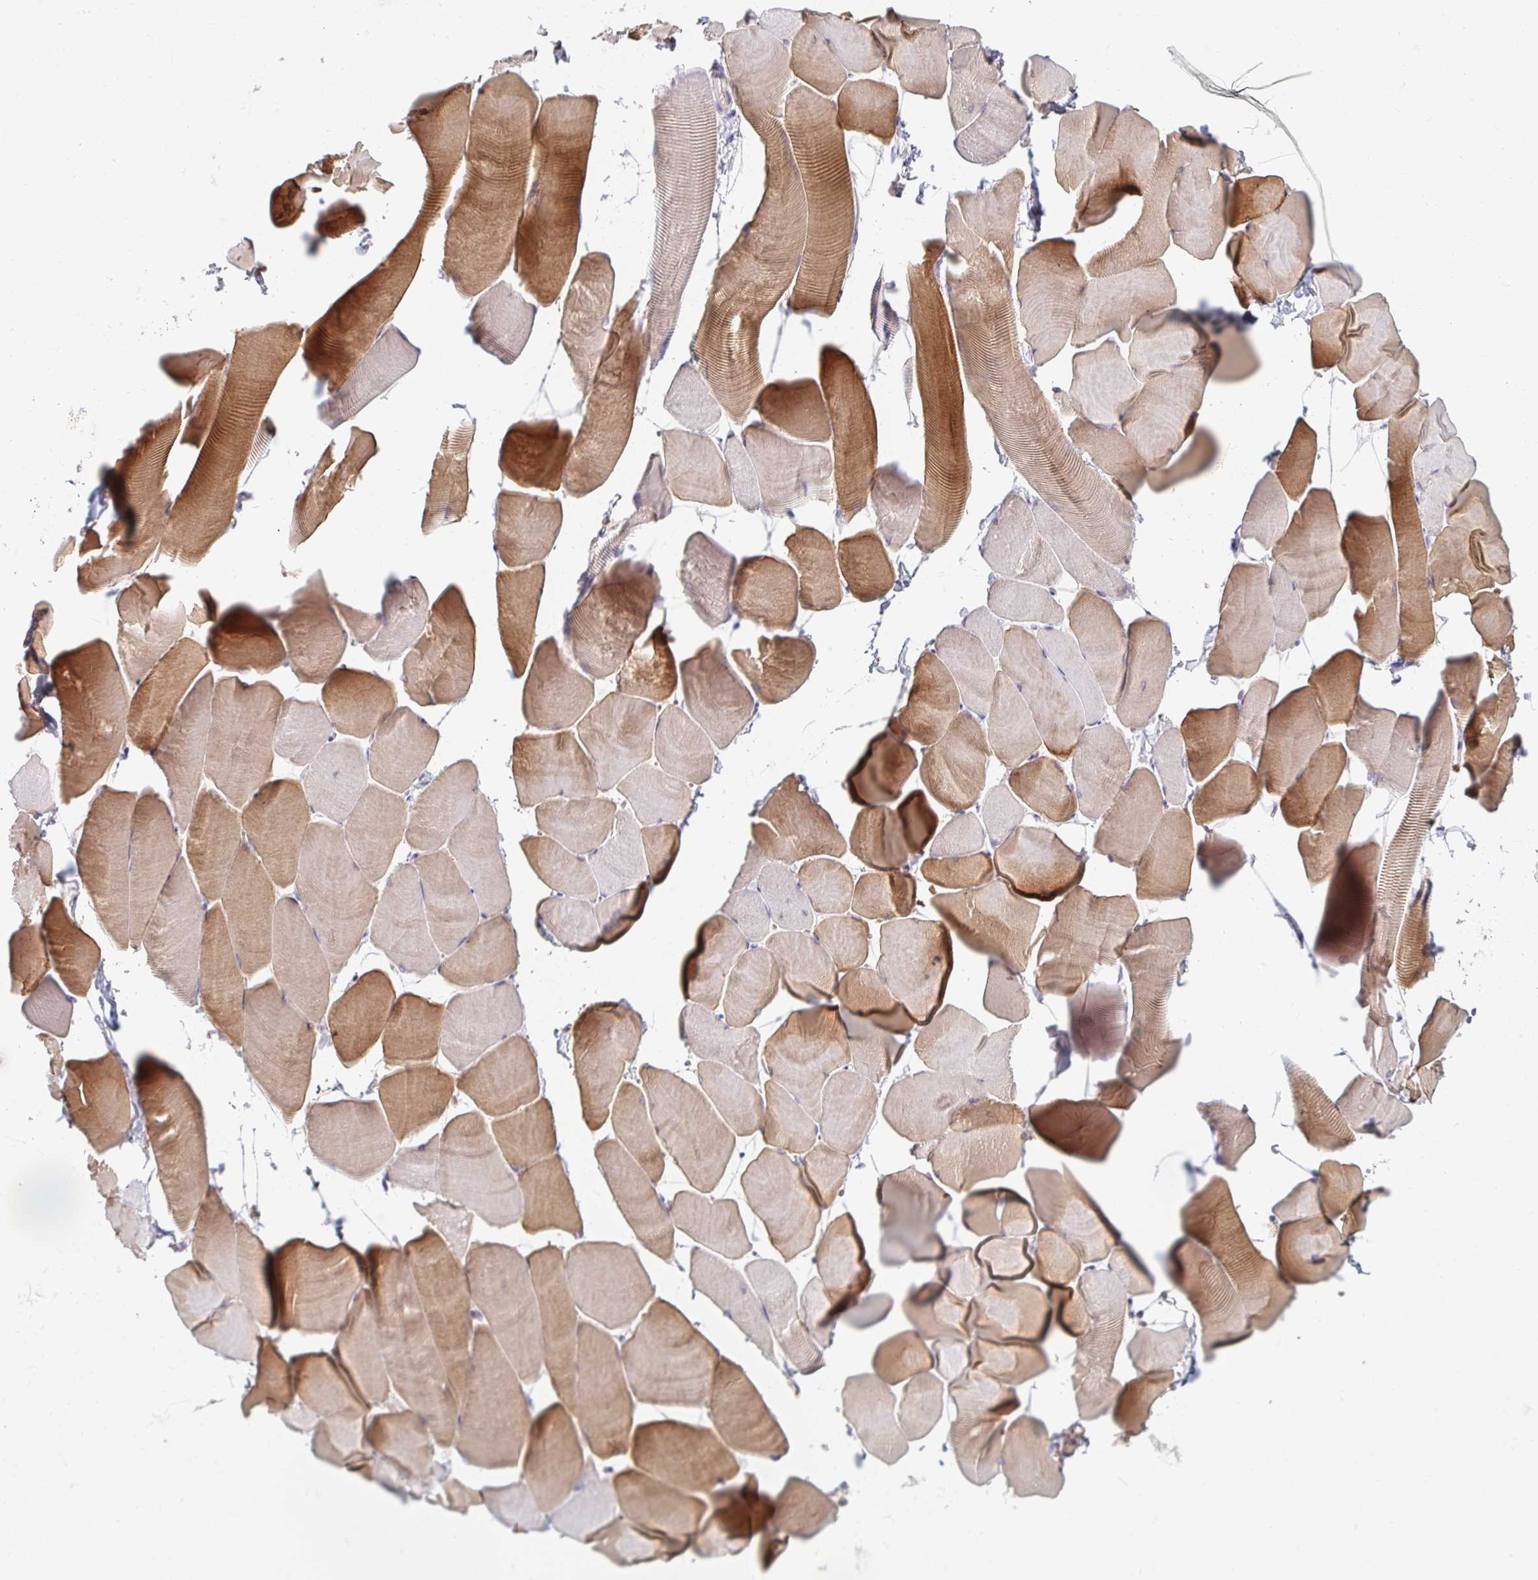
{"staining": {"intensity": "moderate", "quantity": "25%-75%", "location": "cytoplasmic/membranous"}, "tissue": "skeletal muscle", "cell_type": "Myocytes", "image_type": "normal", "snomed": [{"axis": "morphology", "description": "Normal tissue, NOS"}, {"axis": "topography", "description": "Skeletal muscle"}], "caption": "This image reveals immunohistochemistry staining of normal human skeletal muscle, with medium moderate cytoplasmic/membranous expression in about 25%-75% of myocytes.", "gene": "MYLK2", "patient": {"sex": "male", "age": 25}}